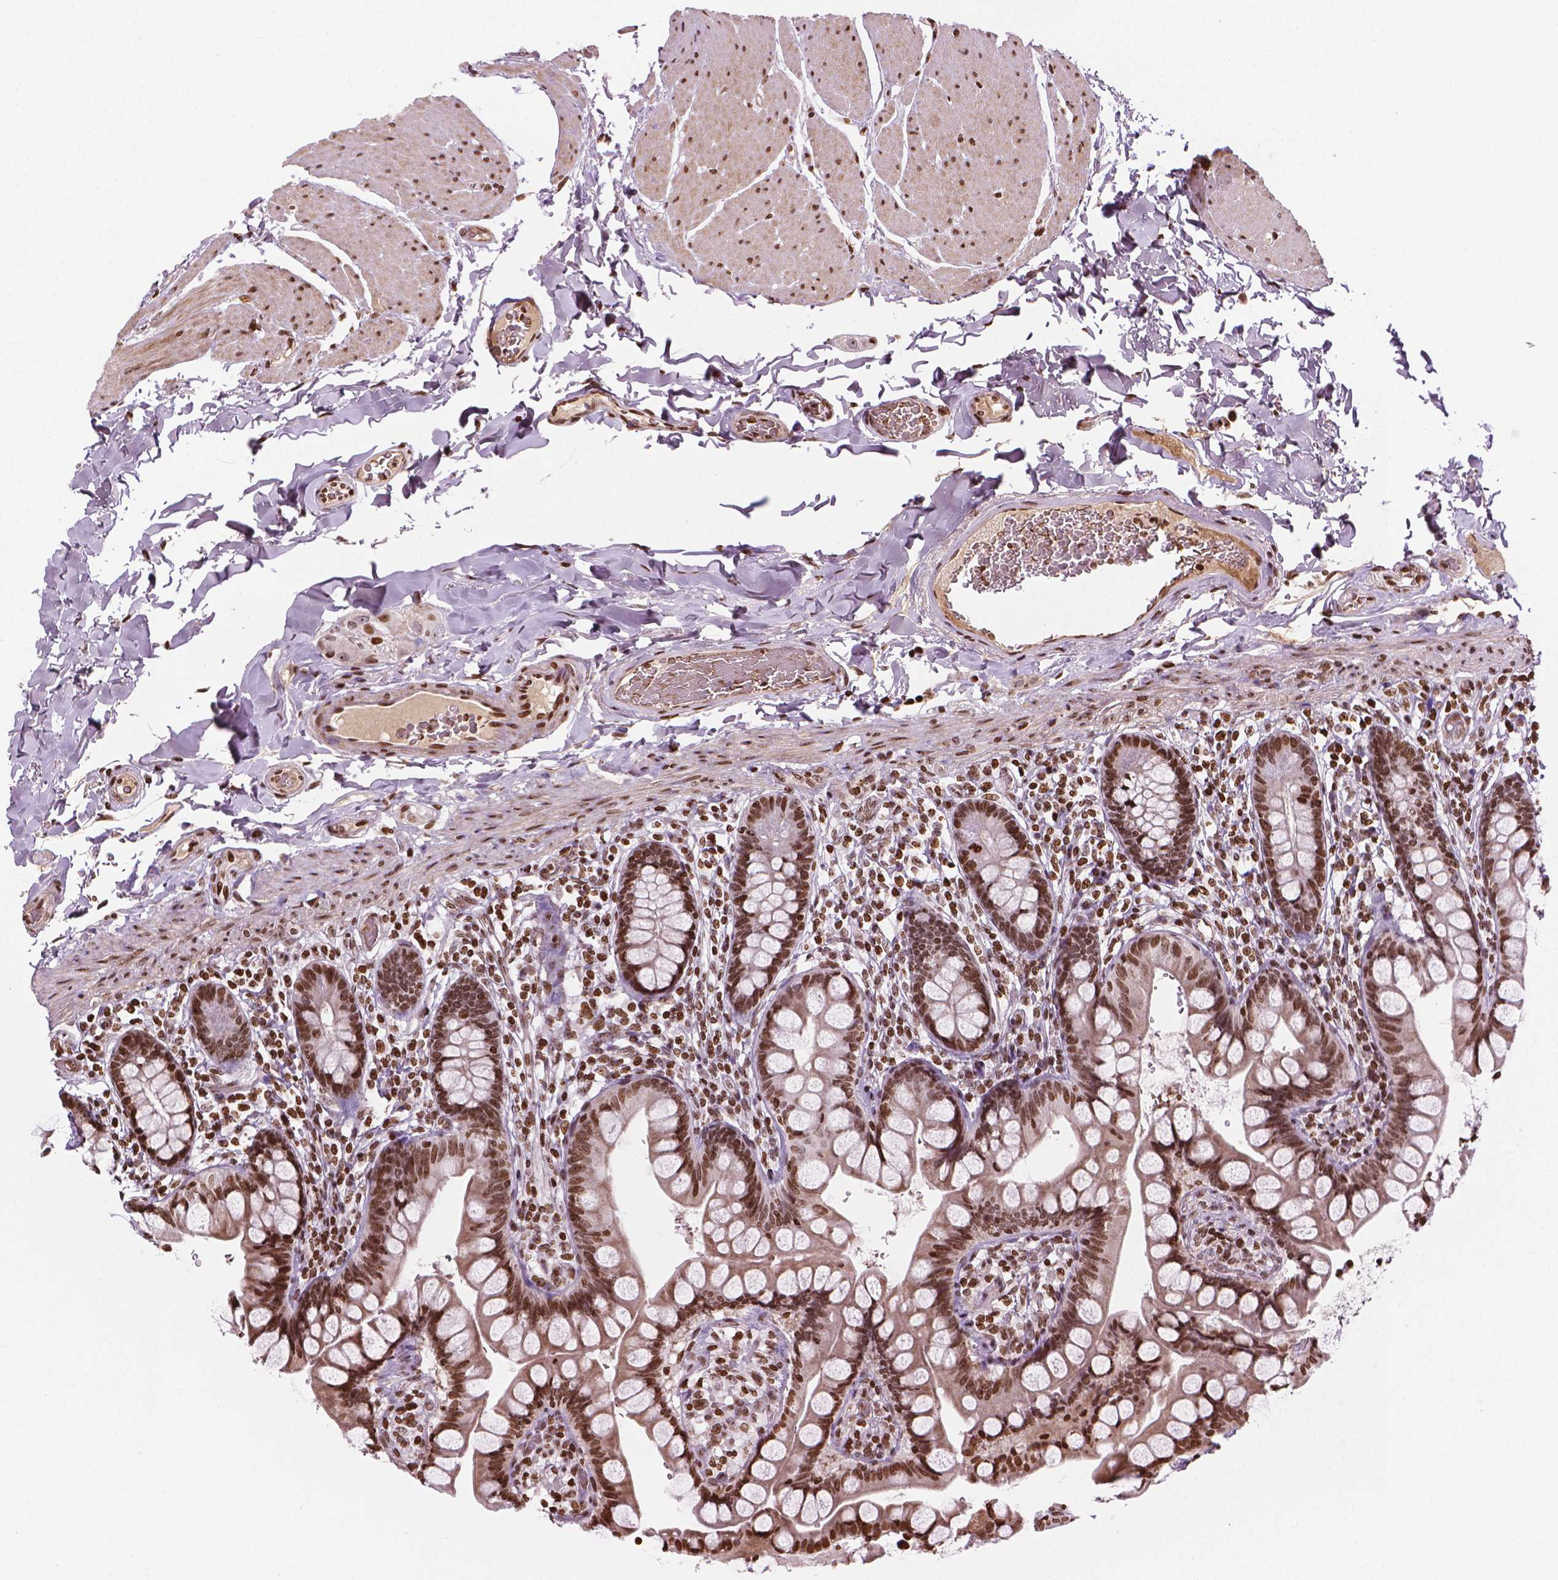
{"staining": {"intensity": "strong", "quantity": ">75%", "location": "nuclear"}, "tissue": "small intestine", "cell_type": "Glandular cells", "image_type": "normal", "snomed": [{"axis": "morphology", "description": "Normal tissue, NOS"}, {"axis": "topography", "description": "Small intestine"}], "caption": "Benign small intestine was stained to show a protein in brown. There is high levels of strong nuclear staining in about >75% of glandular cells.", "gene": "PIP4K2A", "patient": {"sex": "male", "age": 70}}